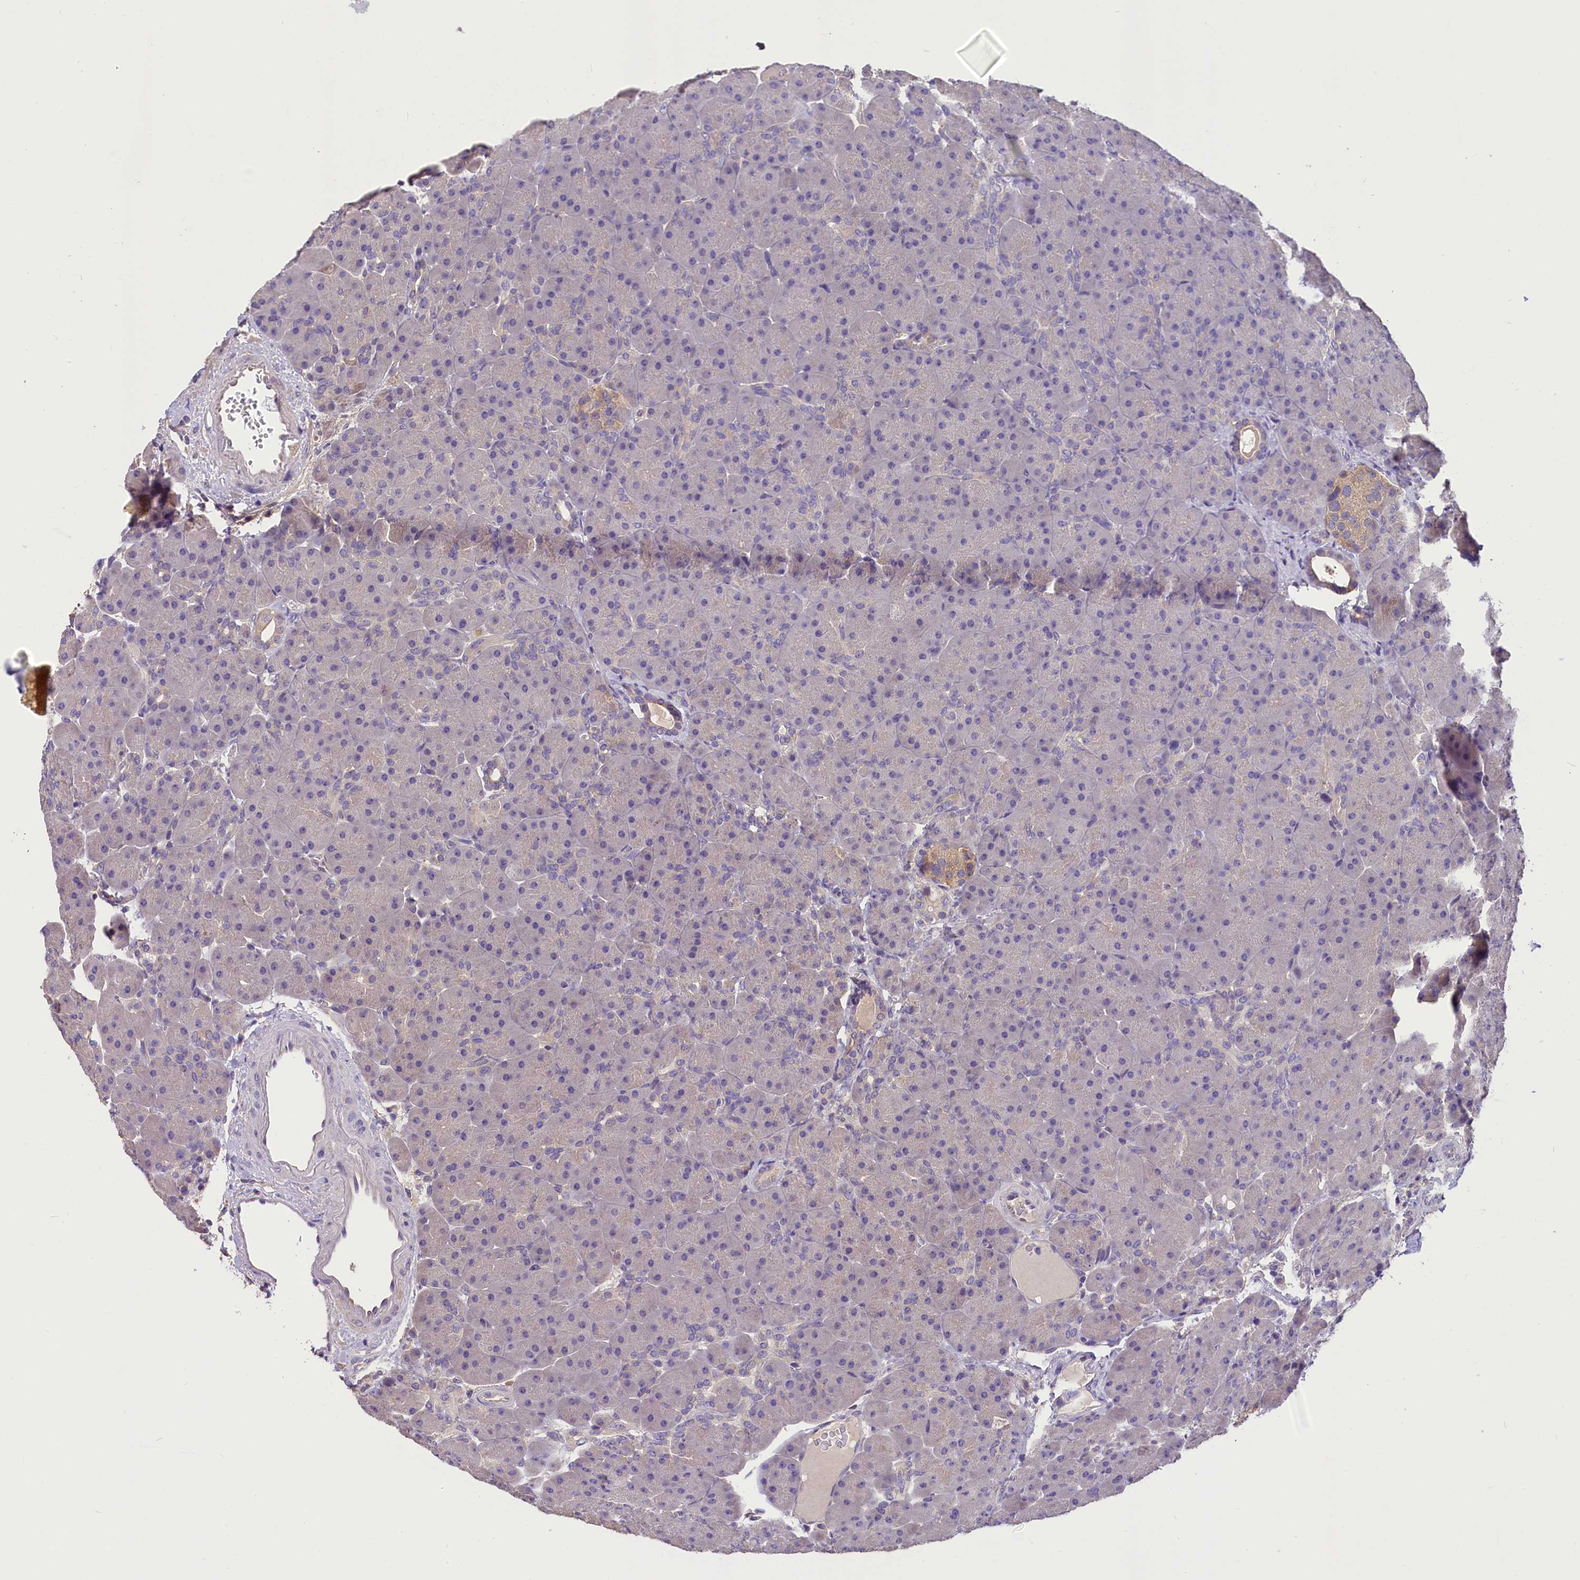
{"staining": {"intensity": "negative", "quantity": "none", "location": "none"}, "tissue": "pancreas", "cell_type": "Exocrine glandular cells", "image_type": "normal", "snomed": [{"axis": "morphology", "description": "Normal tissue, NOS"}, {"axis": "topography", "description": "Pancreas"}], "caption": "Immunohistochemistry micrograph of normal pancreas: human pancreas stained with DAB (3,3'-diaminobenzidine) exhibits no significant protein staining in exocrine glandular cells.", "gene": "AP3B2", "patient": {"sex": "male", "age": 66}}